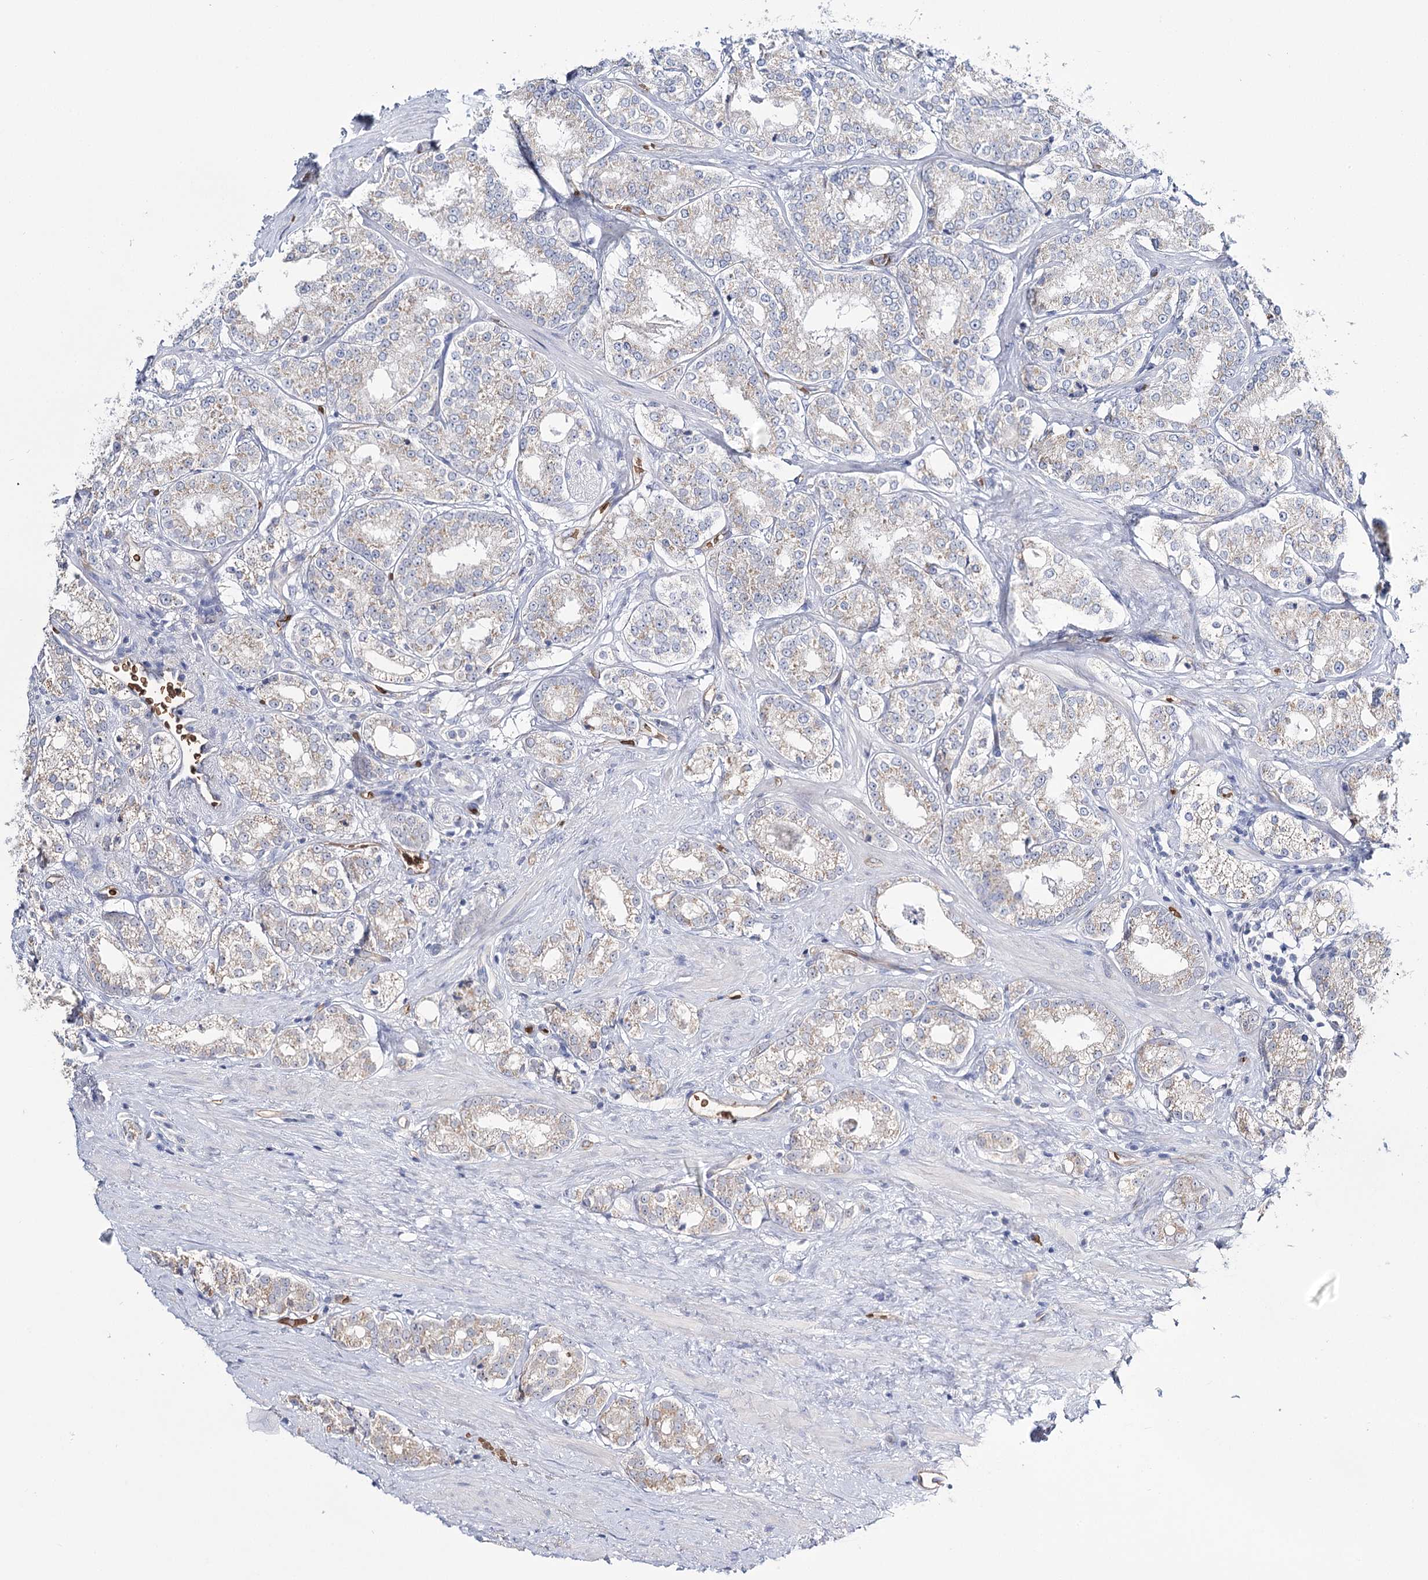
{"staining": {"intensity": "weak", "quantity": "<25%", "location": "cytoplasmic/membranous"}, "tissue": "prostate cancer", "cell_type": "Tumor cells", "image_type": "cancer", "snomed": [{"axis": "morphology", "description": "Normal tissue, NOS"}, {"axis": "morphology", "description": "Adenocarcinoma, High grade"}, {"axis": "topography", "description": "Prostate"}], "caption": "High power microscopy photomicrograph of an immunohistochemistry histopathology image of prostate cancer (high-grade adenocarcinoma), revealing no significant staining in tumor cells.", "gene": "GBF1", "patient": {"sex": "male", "age": 83}}